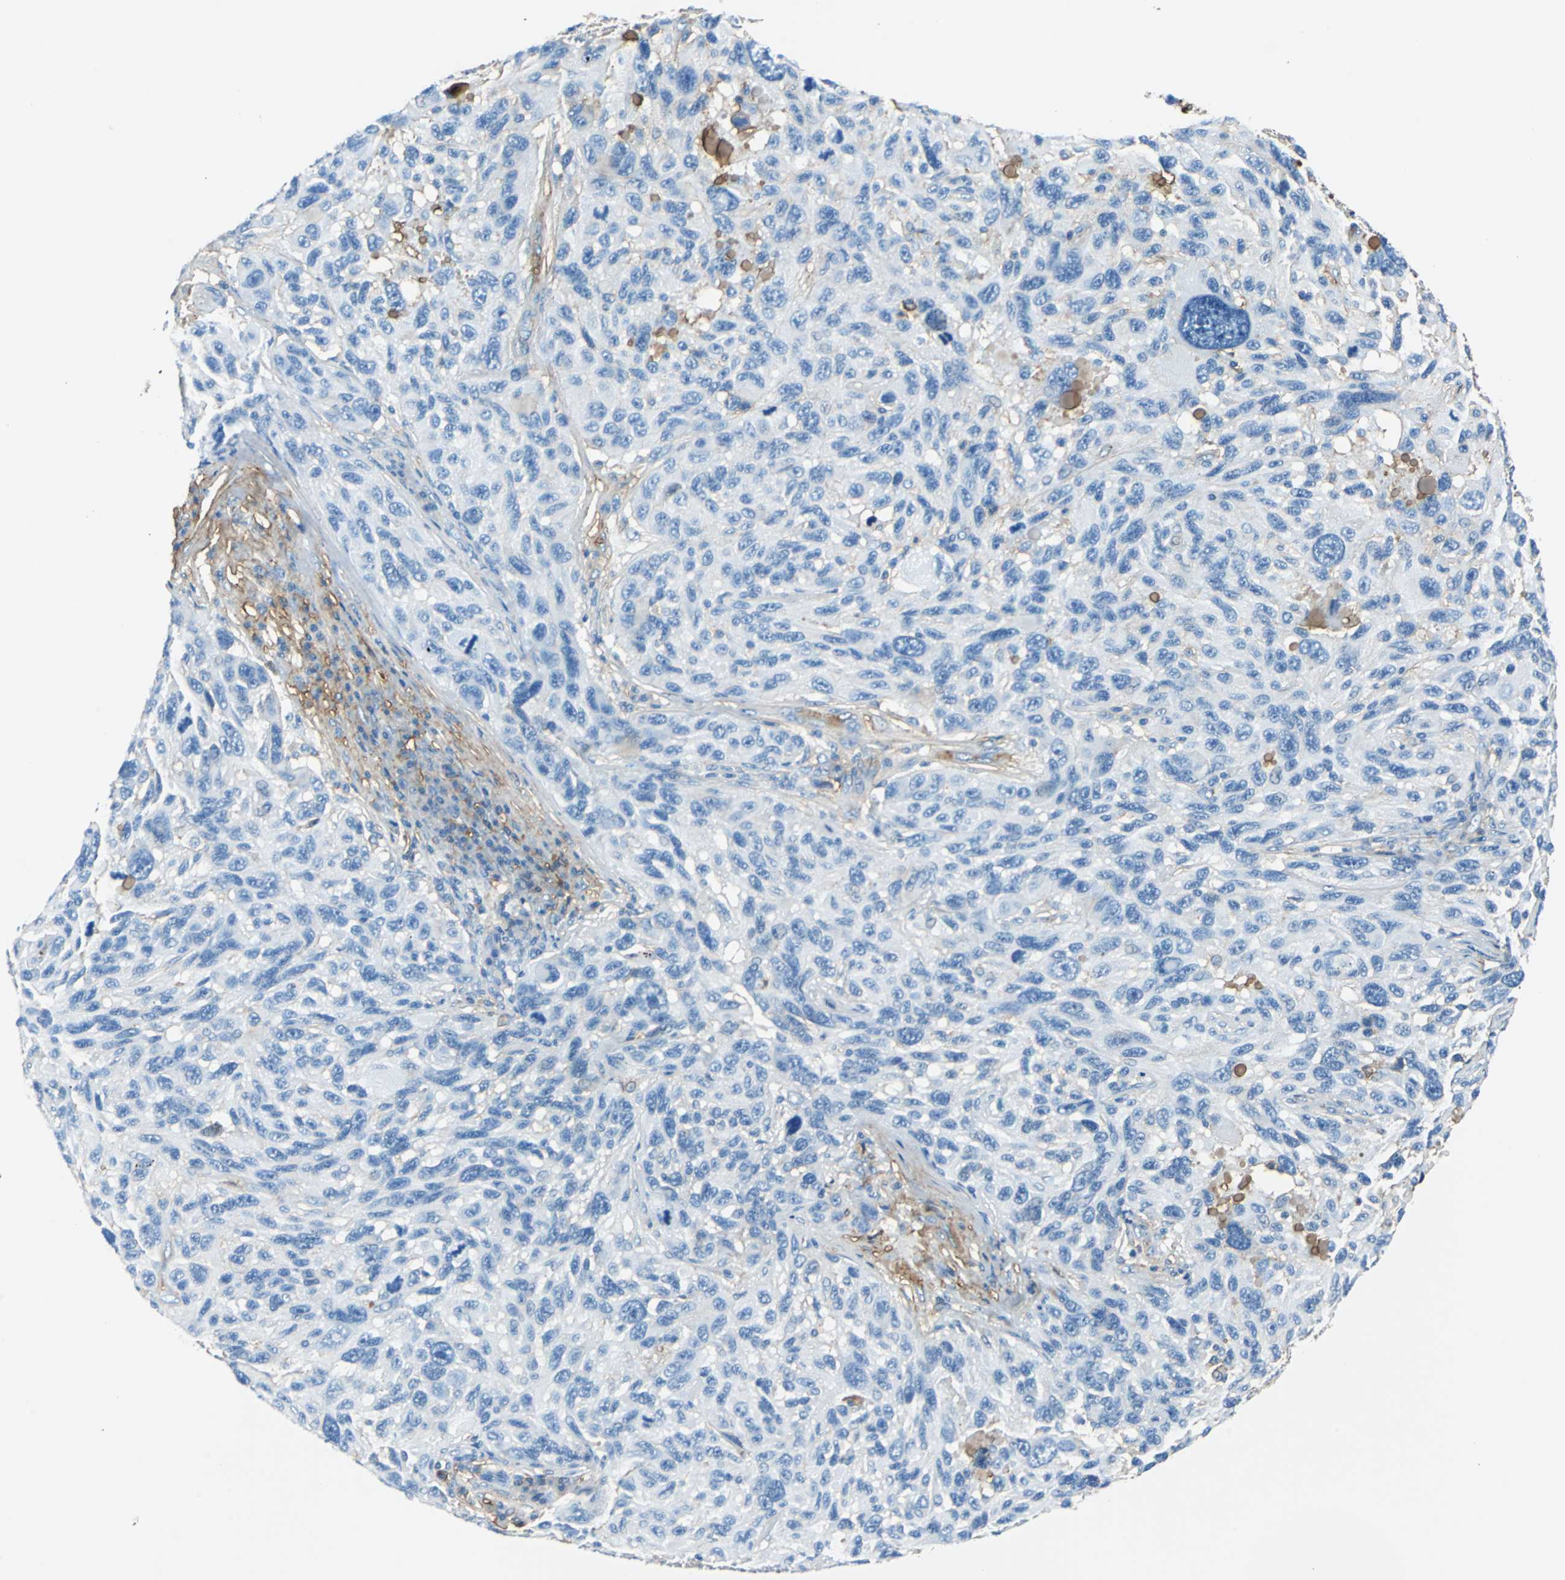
{"staining": {"intensity": "weak", "quantity": "<25%", "location": "cytoplasmic/membranous"}, "tissue": "melanoma", "cell_type": "Tumor cells", "image_type": "cancer", "snomed": [{"axis": "morphology", "description": "Malignant melanoma, NOS"}, {"axis": "topography", "description": "Skin"}], "caption": "Melanoma stained for a protein using IHC shows no positivity tumor cells.", "gene": "ALB", "patient": {"sex": "male", "age": 53}}